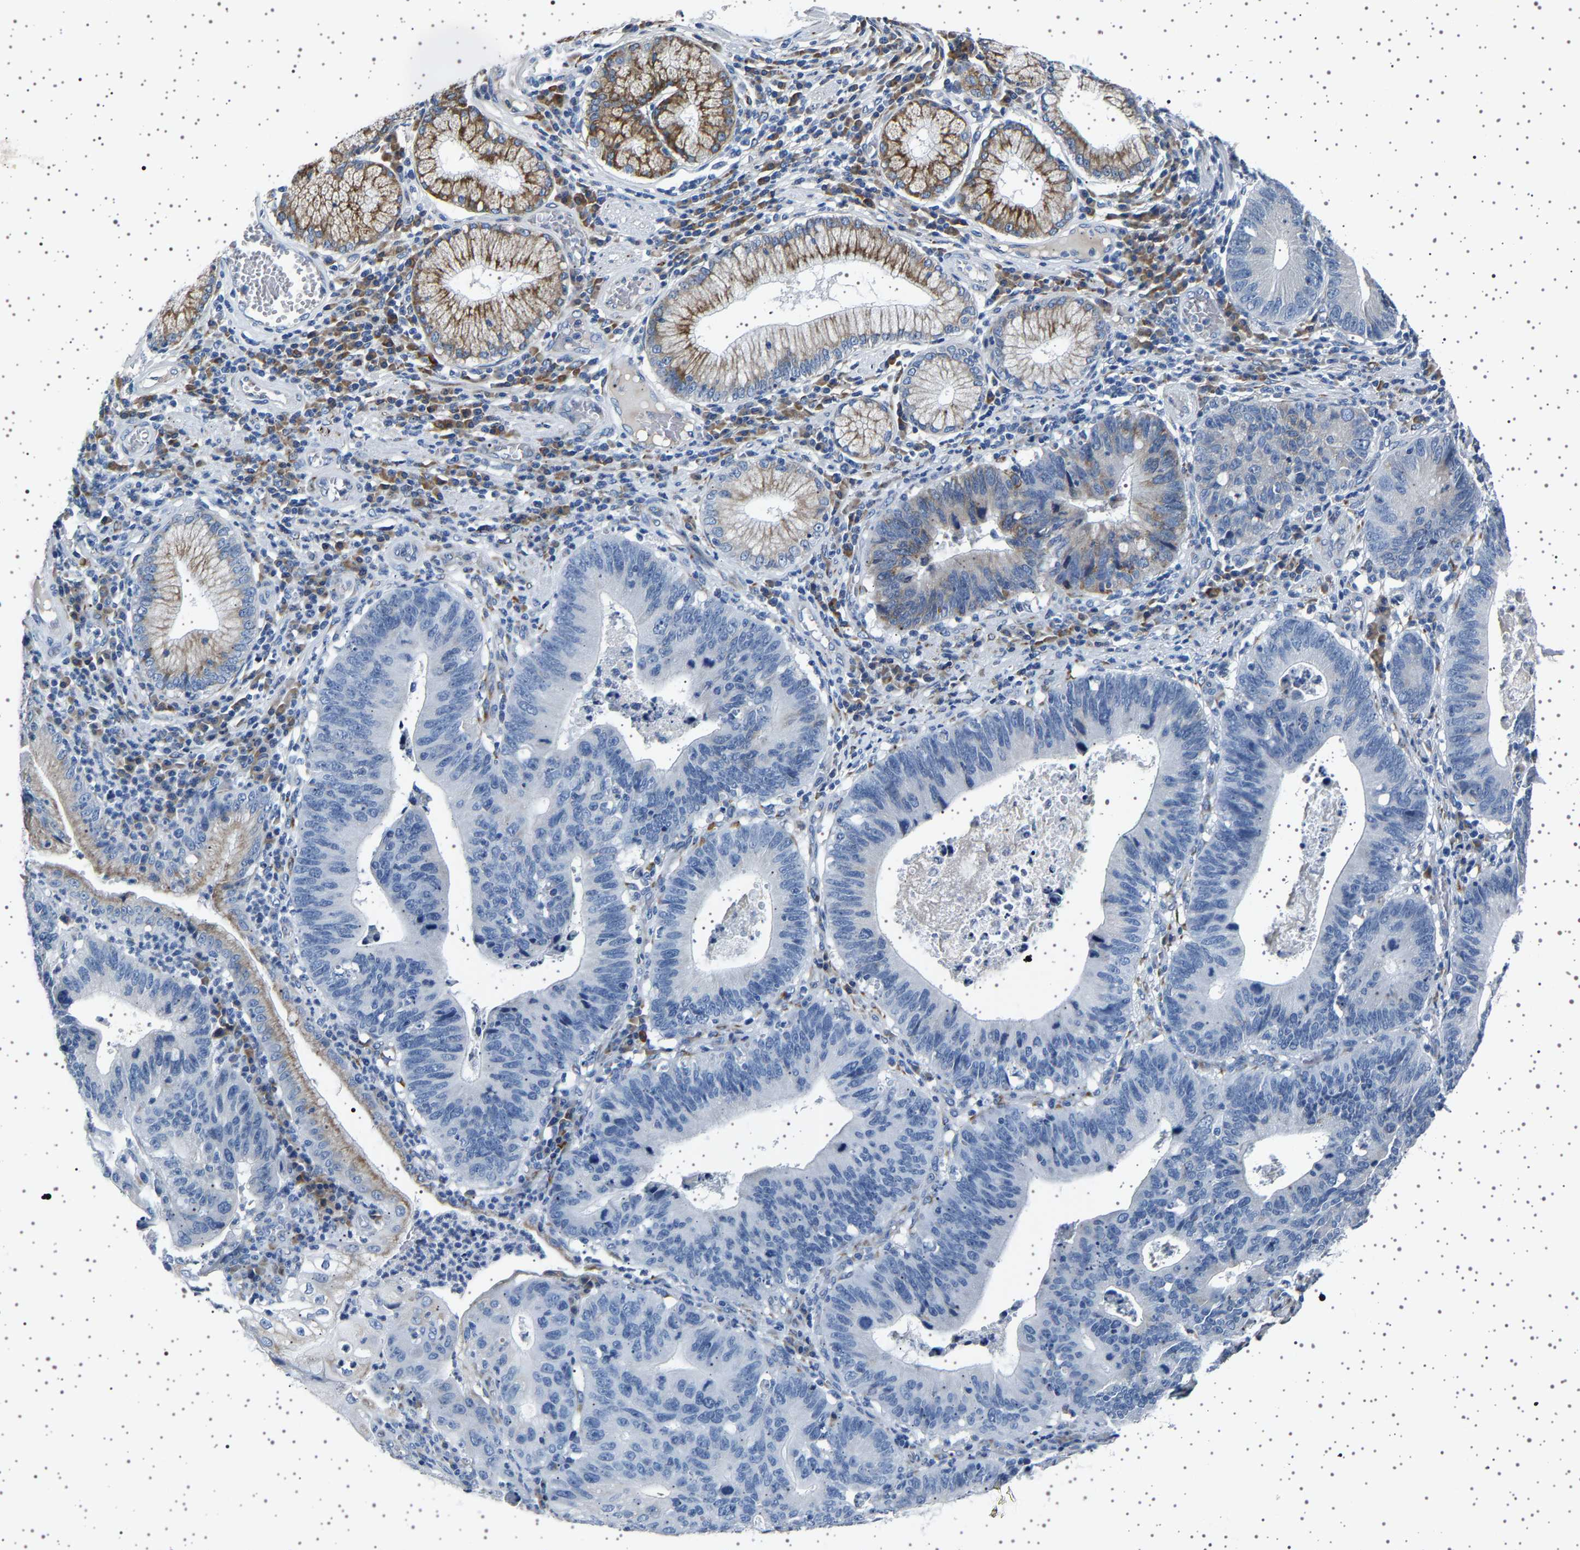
{"staining": {"intensity": "moderate", "quantity": "<25%", "location": "cytoplasmic/membranous"}, "tissue": "stomach cancer", "cell_type": "Tumor cells", "image_type": "cancer", "snomed": [{"axis": "morphology", "description": "Adenocarcinoma, NOS"}, {"axis": "topography", "description": "Stomach"}], "caption": "The image demonstrates a brown stain indicating the presence of a protein in the cytoplasmic/membranous of tumor cells in stomach cancer (adenocarcinoma). The protein of interest is stained brown, and the nuclei are stained in blue (DAB (3,3'-diaminobenzidine) IHC with brightfield microscopy, high magnification).", "gene": "FTCD", "patient": {"sex": "male", "age": 59}}